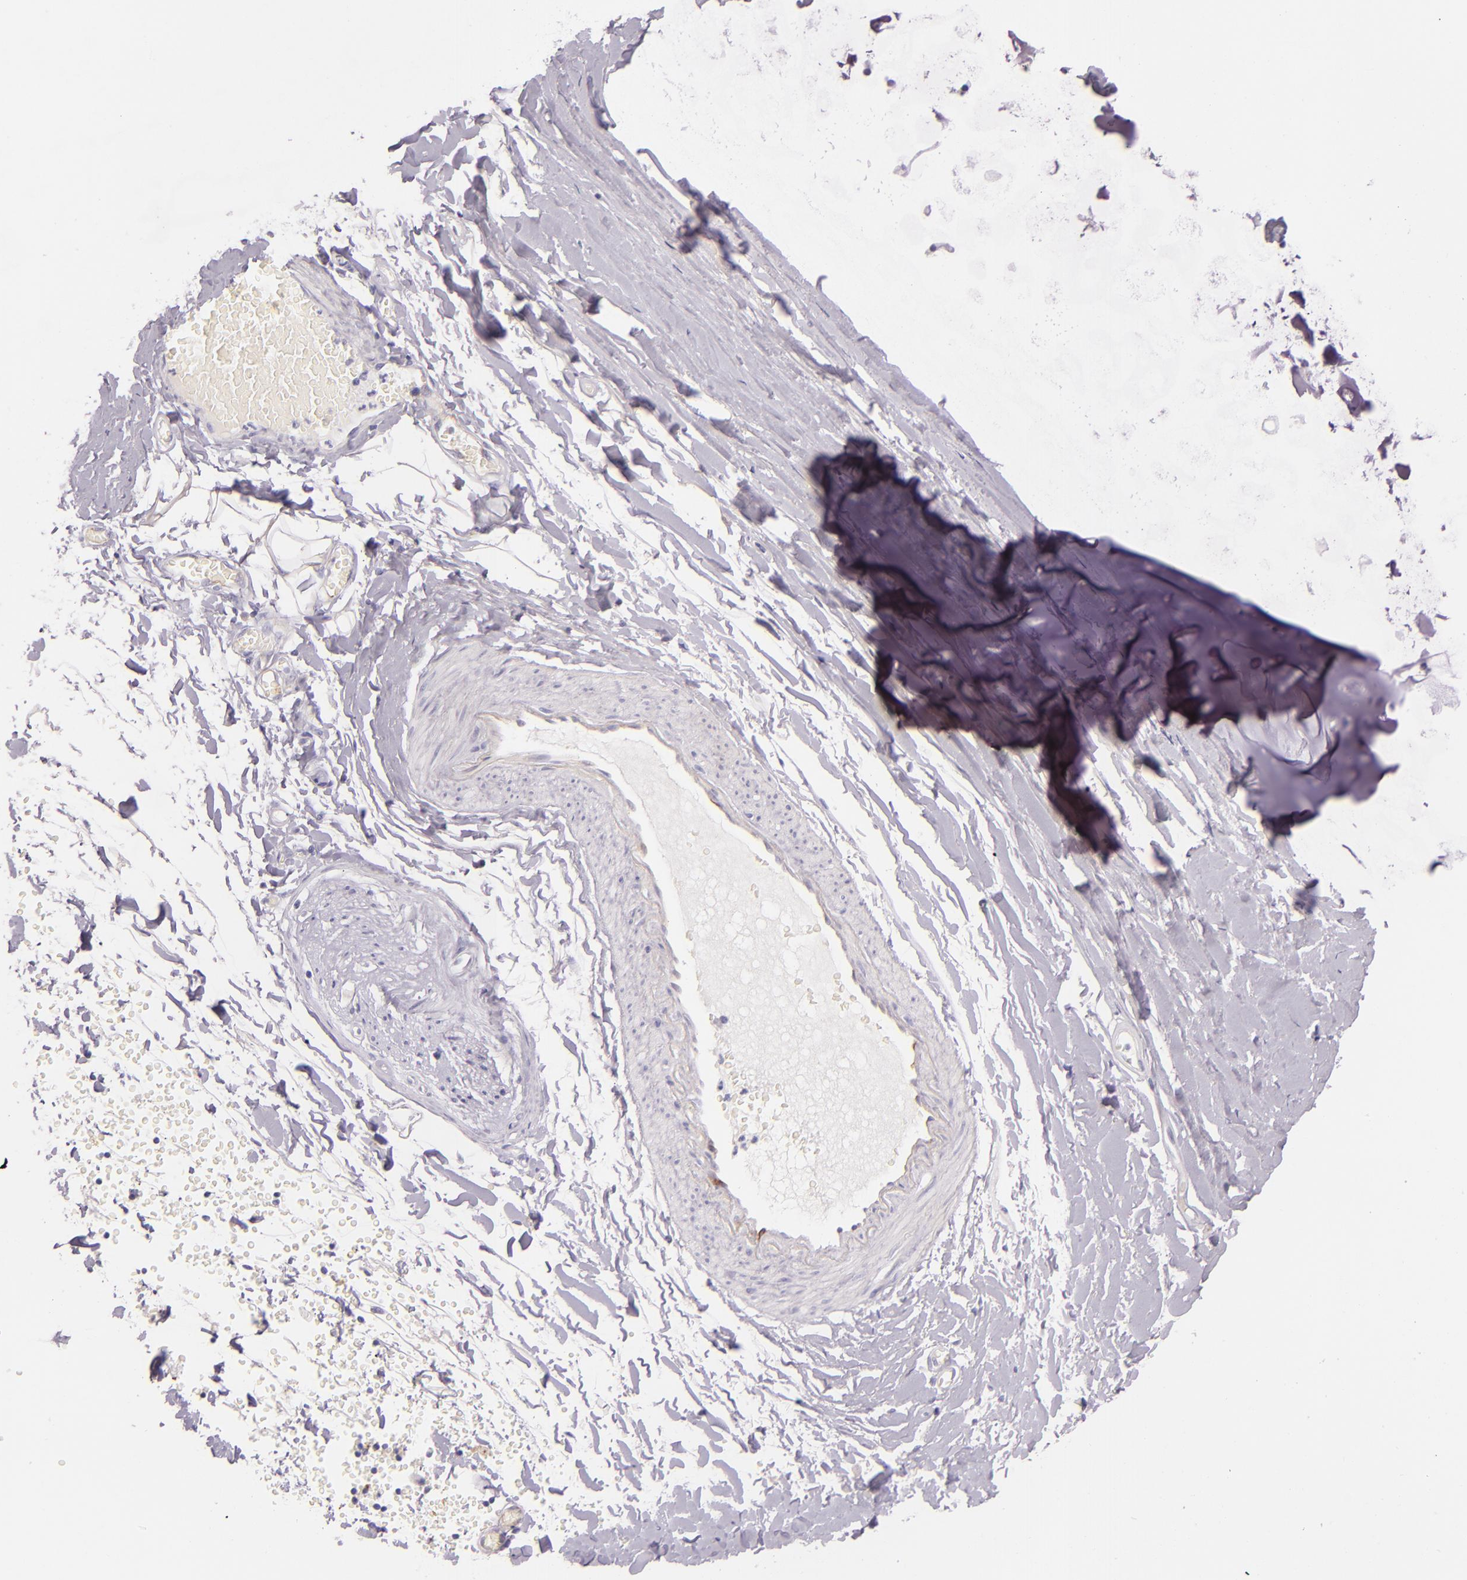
{"staining": {"intensity": "negative", "quantity": "none", "location": "none"}, "tissue": "adipose tissue", "cell_type": "Adipocytes", "image_type": "normal", "snomed": [{"axis": "morphology", "description": "Normal tissue, NOS"}, {"axis": "topography", "description": "Bronchus"}, {"axis": "topography", "description": "Lung"}], "caption": "Adipocytes show no significant staining in benign adipose tissue. Nuclei are stained in blue.", "gene": "ICAM1", "patient": {"sex": "female", "age": 56}}